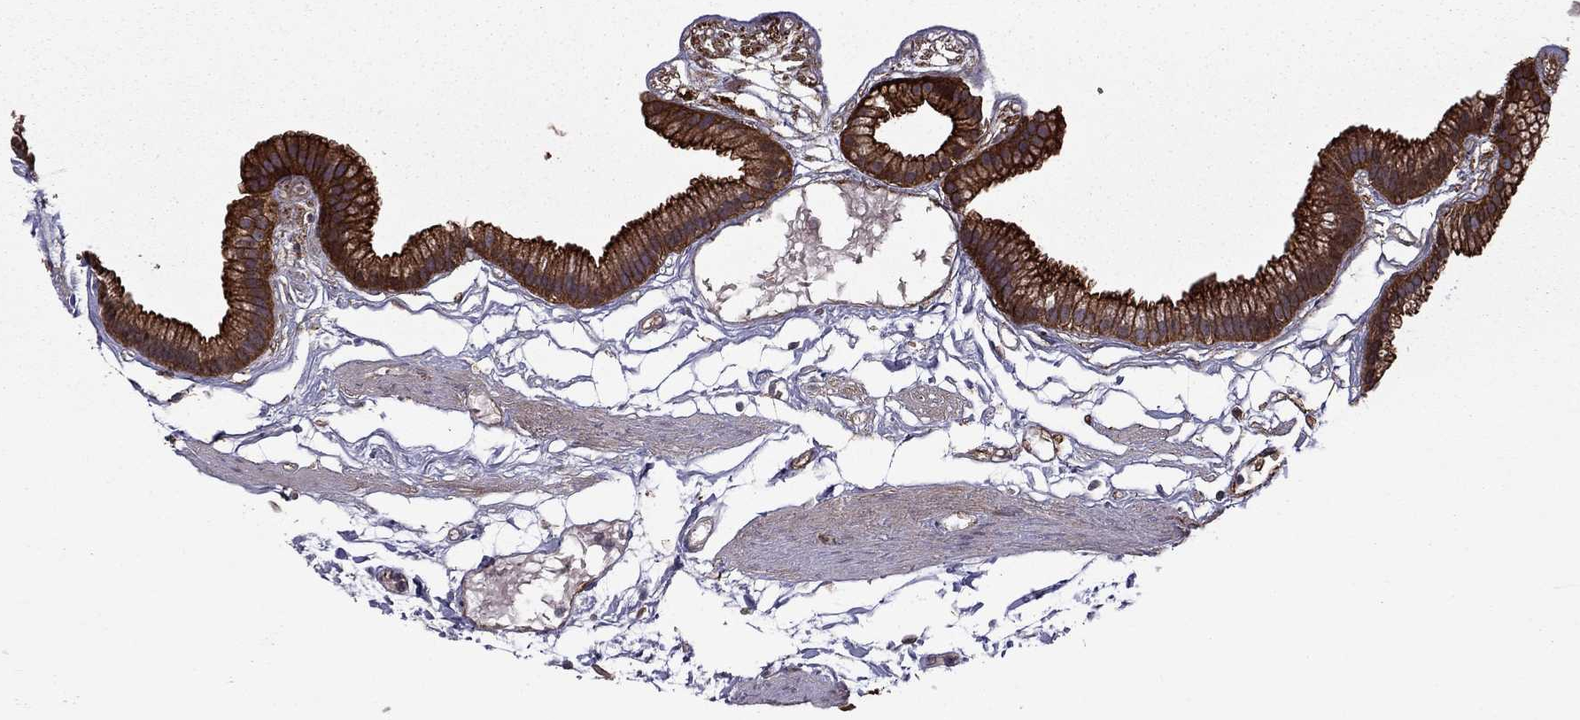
{"staining": {"intensity": "strong", "quantity": ">75%", "location": "cytoplasmic/membranous"}, "tissue": "gallbladder", "cell_type": "Glandular cells", "image_type": "normal", "snomed": [{"axis": "morphology", "description": "Normal tissue, NOS"}, {"axis": "topography", "description": "Gallbladder"}], "caption": "Immunohistochemical staining of benign human gallbladder displays strong cytoplasmic/membranous protein positivity in approximately >75% of glandular cells. The protein of interest is stained brown, and the nuclei are stained in blue (DAB (3,3'-diaminobenzidine) IHC with brightfield microscopy, high magnification).", "gene": "SHMT1", "patient": {"sex": "female", "age": 45}}